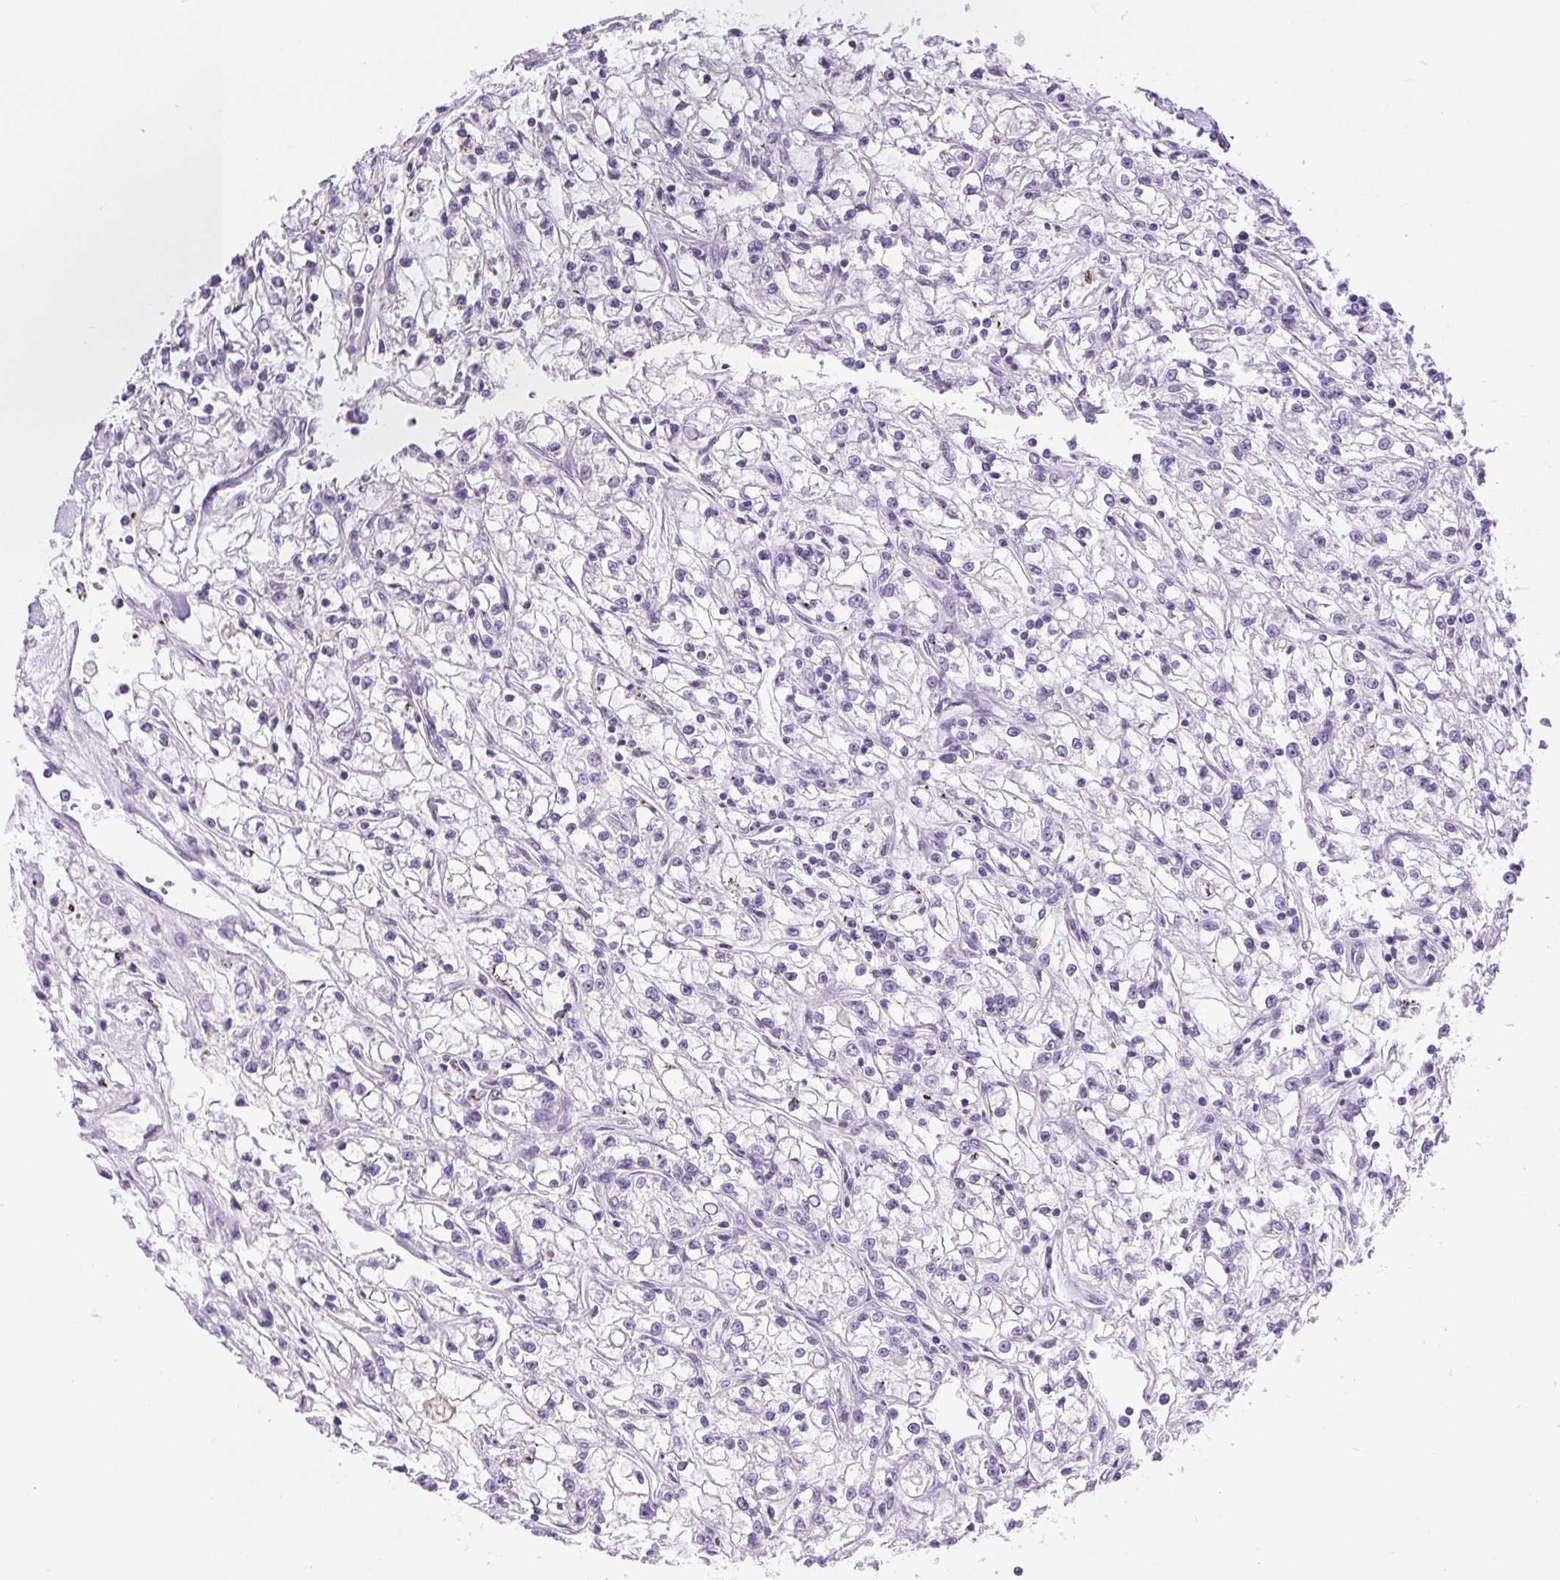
{"staining": {"intensity": "negative", "quantity": "none", "location": "none"}, "tissue": "renal cancer", "cell_type": "Tumor cells", "image_type": "cancer", "snomed": [{"axis": "morphology", "description": "Adenocarcinoma, NOS"}, {"axis": "topography", "description": "Kidney"}], "caption": "The image demonstrates no staining of tumor cells in renal adenocarcinoma.", "gene": "XDH", "patient": {"sex": "female", "age": 59}}